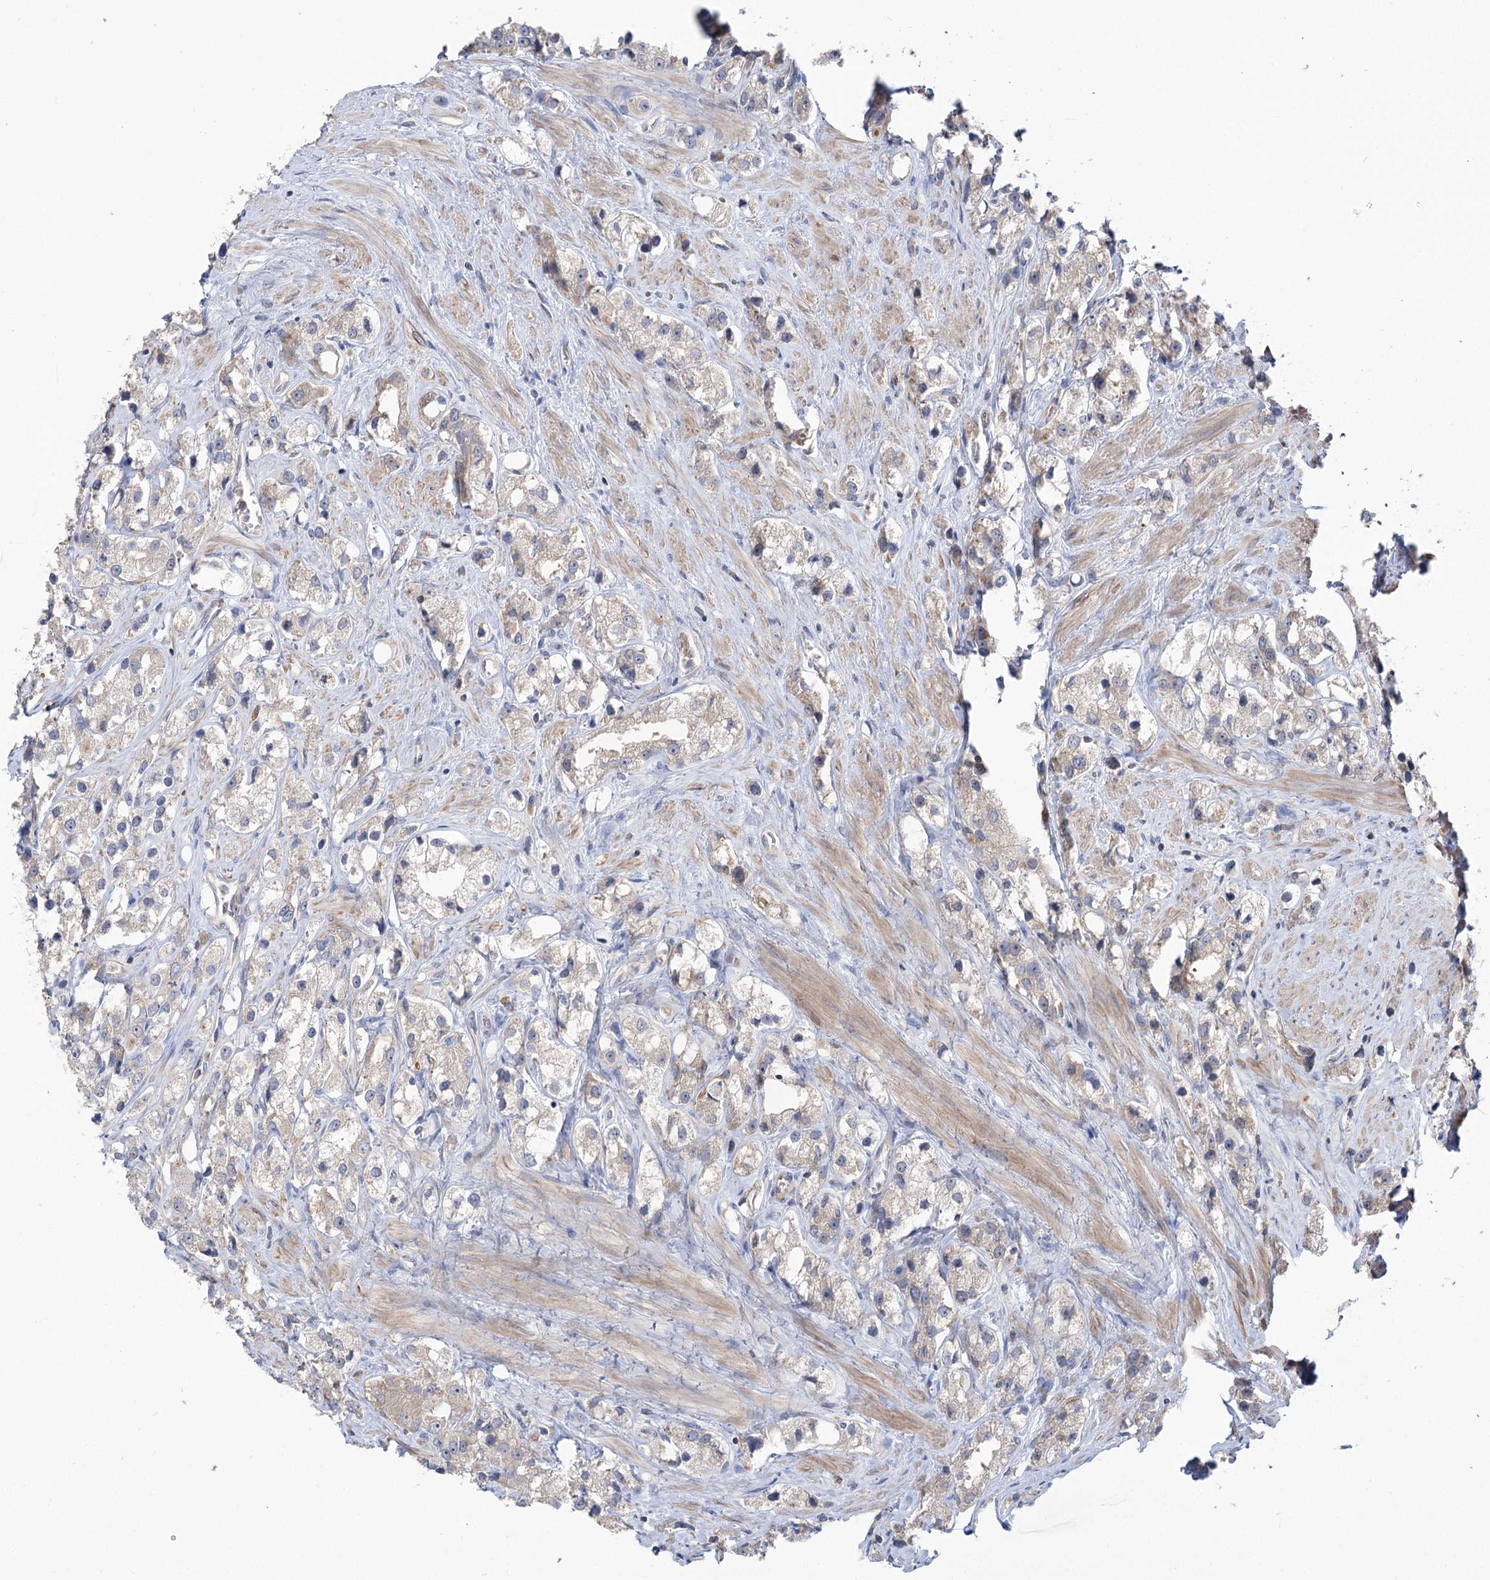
{"staining": {"intensity": "negative", "quantity": "none", "location": "none"}, "tissue": "prostate cancer", "cell_type": "Tumor cells", "image_type": "cancer", "snomed": [{"axis": "morphology", "description": "Adenocarcinoma, NOS"}, {"axis": "topography", "description": "Prostate"}], "caption": "Immunohistochemical staining of prostate cancer (adenocarcinoma) demonstrates no significant expression in tumor cells.", "gene": "VPS37B", "patient": {"sex": "male", "age": 79}}